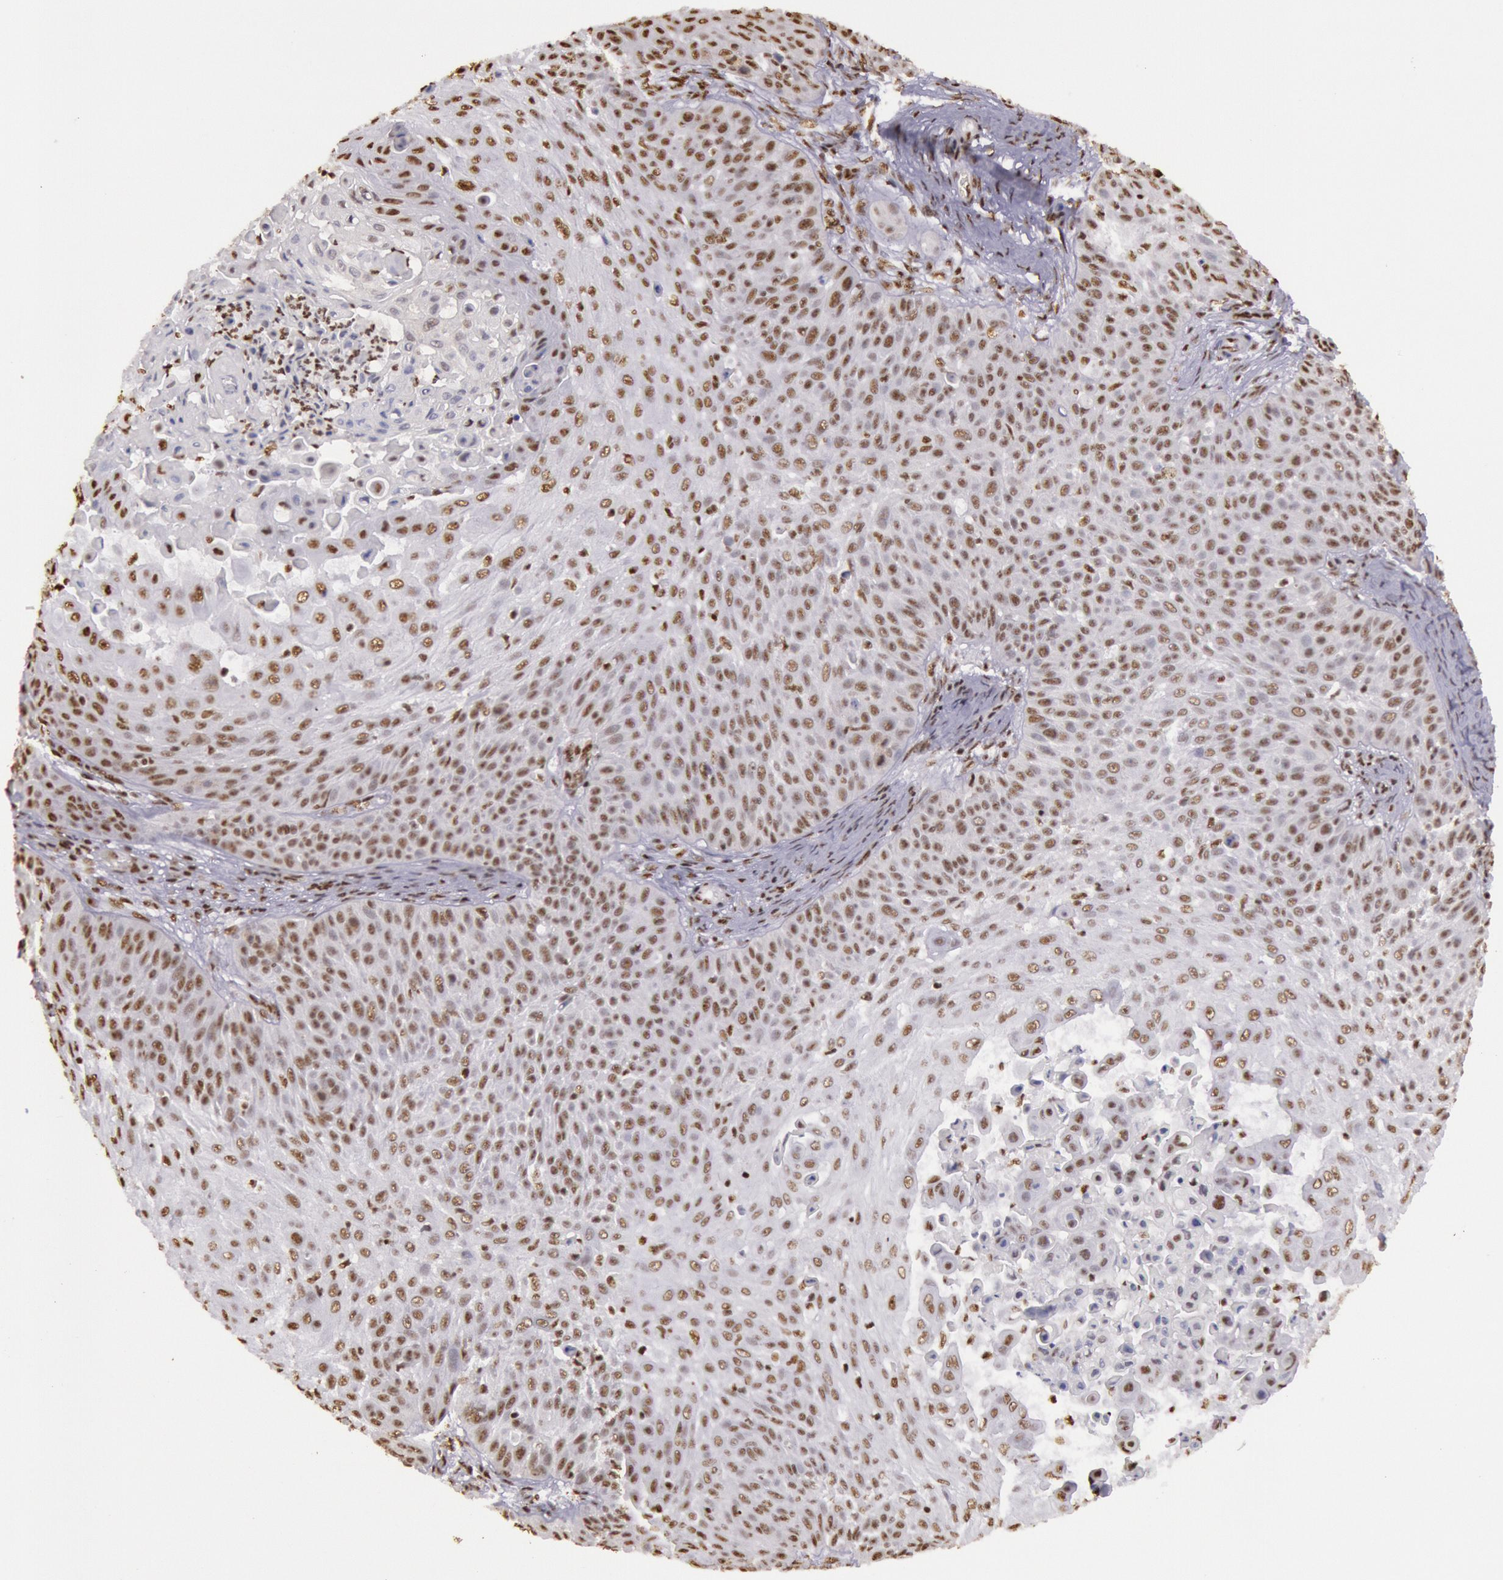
{"staining": {"intensity": "moderate", "quantity": "25%-75%", "location": "nuclear"}, "tissue": "skin cancer", "cell_type": "Tumor cells", "image_type": "cancer", "snomed": [{"axis": "morphology", "description": "Squamous cell carcinoma, NOS"}, {"axis": "topography", "description": "Skin"}], "caption": "Skin cancer stained with a brown dye exhibits moderate nuclear positive staining in approximately 25%-75% of tumor cells.", "gene": "HNRNPH2", "patient": {"sex": "male", "age": 82}}